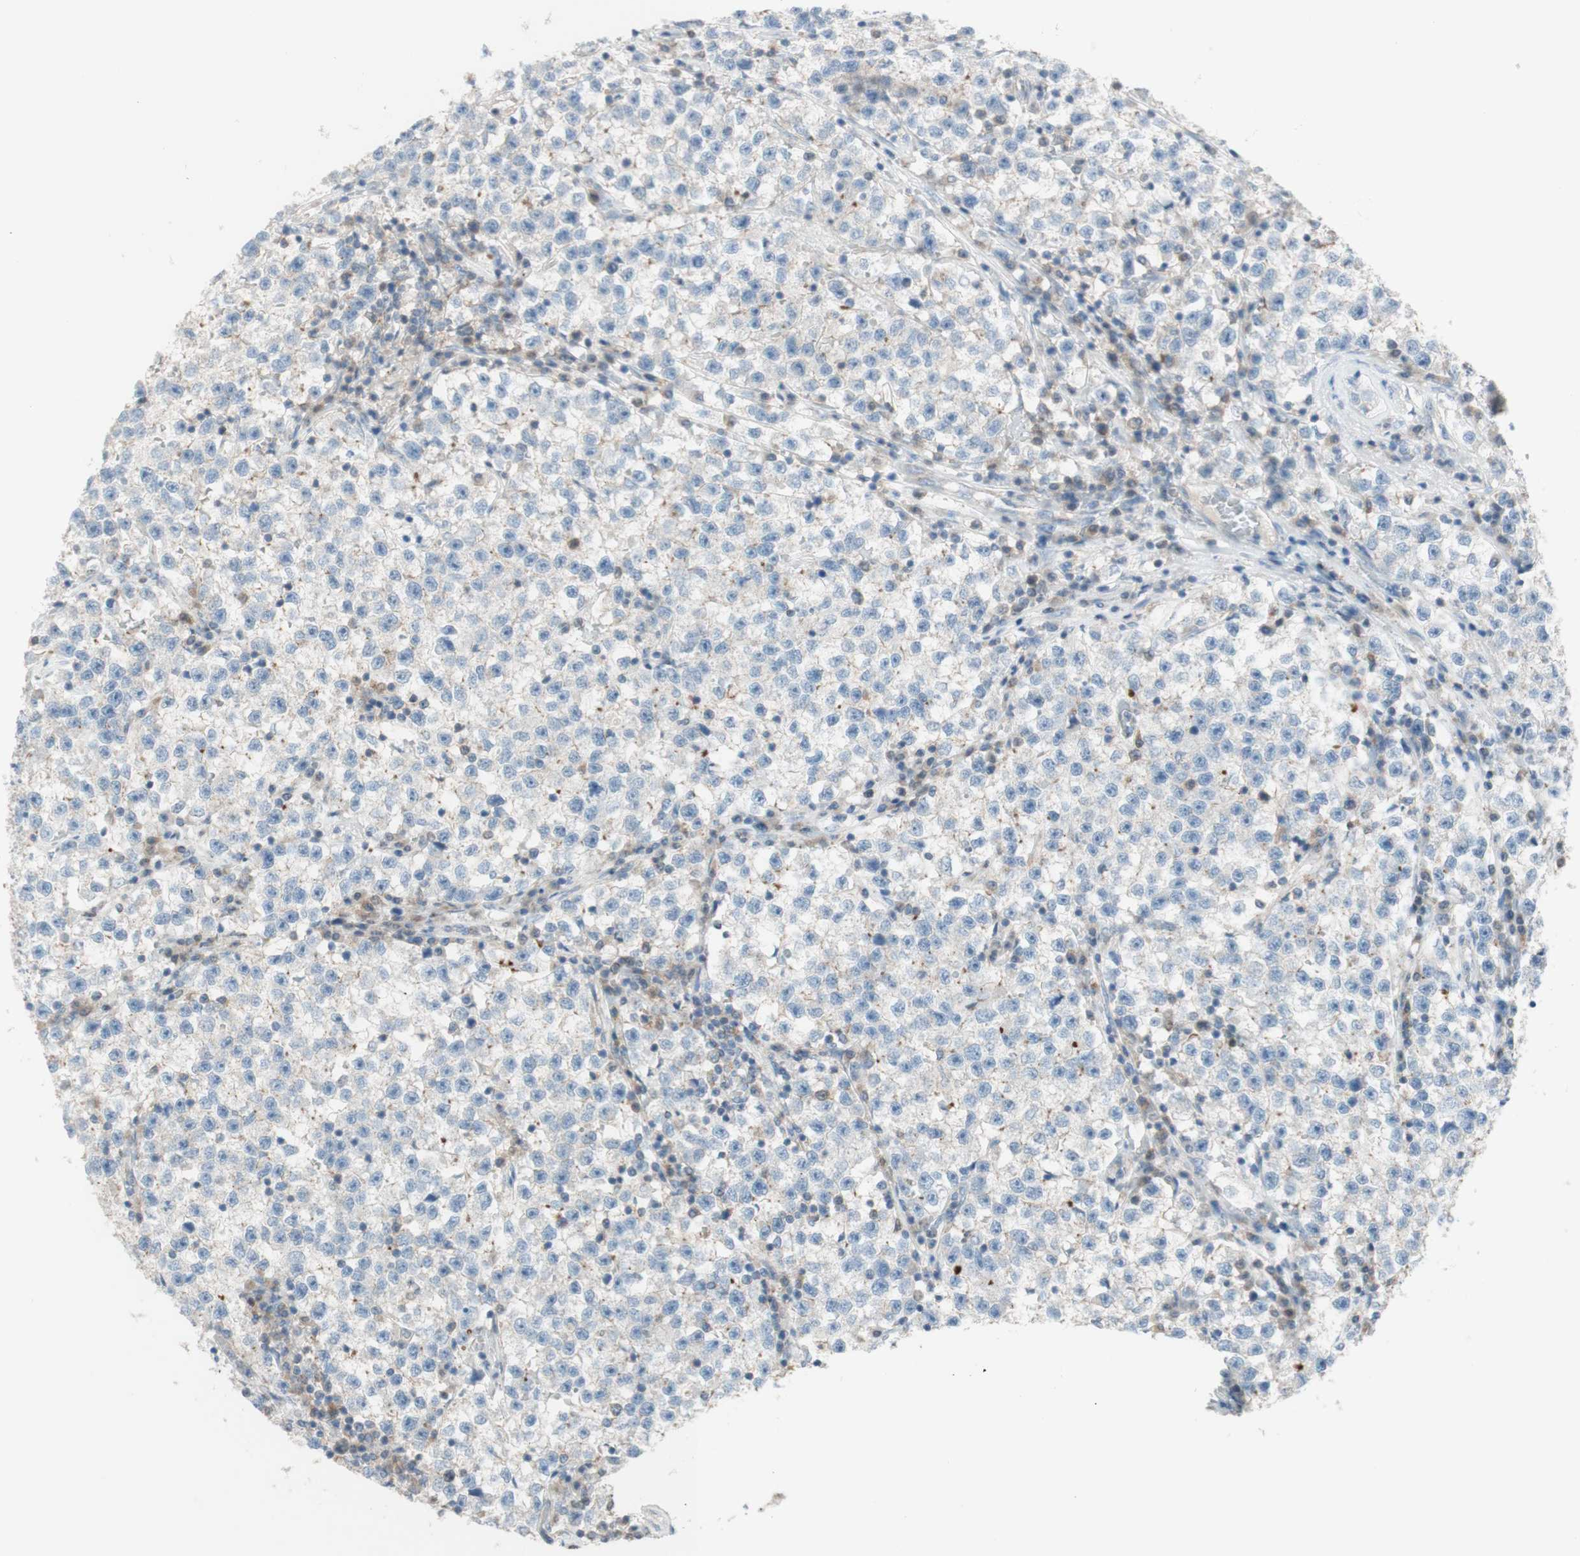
{"staining": {"intensity": "negative", "quantity": "none", "location": "none"}, "tissue": "testis cancer", "cell_type": "Tumor cells", "image_type": "cancer", "snomed": [{"axis": "morphology", "description": "Seminoma, NOS"}, {"axis": "topography", "description": "Testis"}], "caption": "Immunohistochemistry histopathology image of testis cancer (seminoma) stained for a protein (brown), which demonstrates no staining in tumor cells.", "gene": "POU2AF1", "patient": {"sex": "male", "age": 22}}